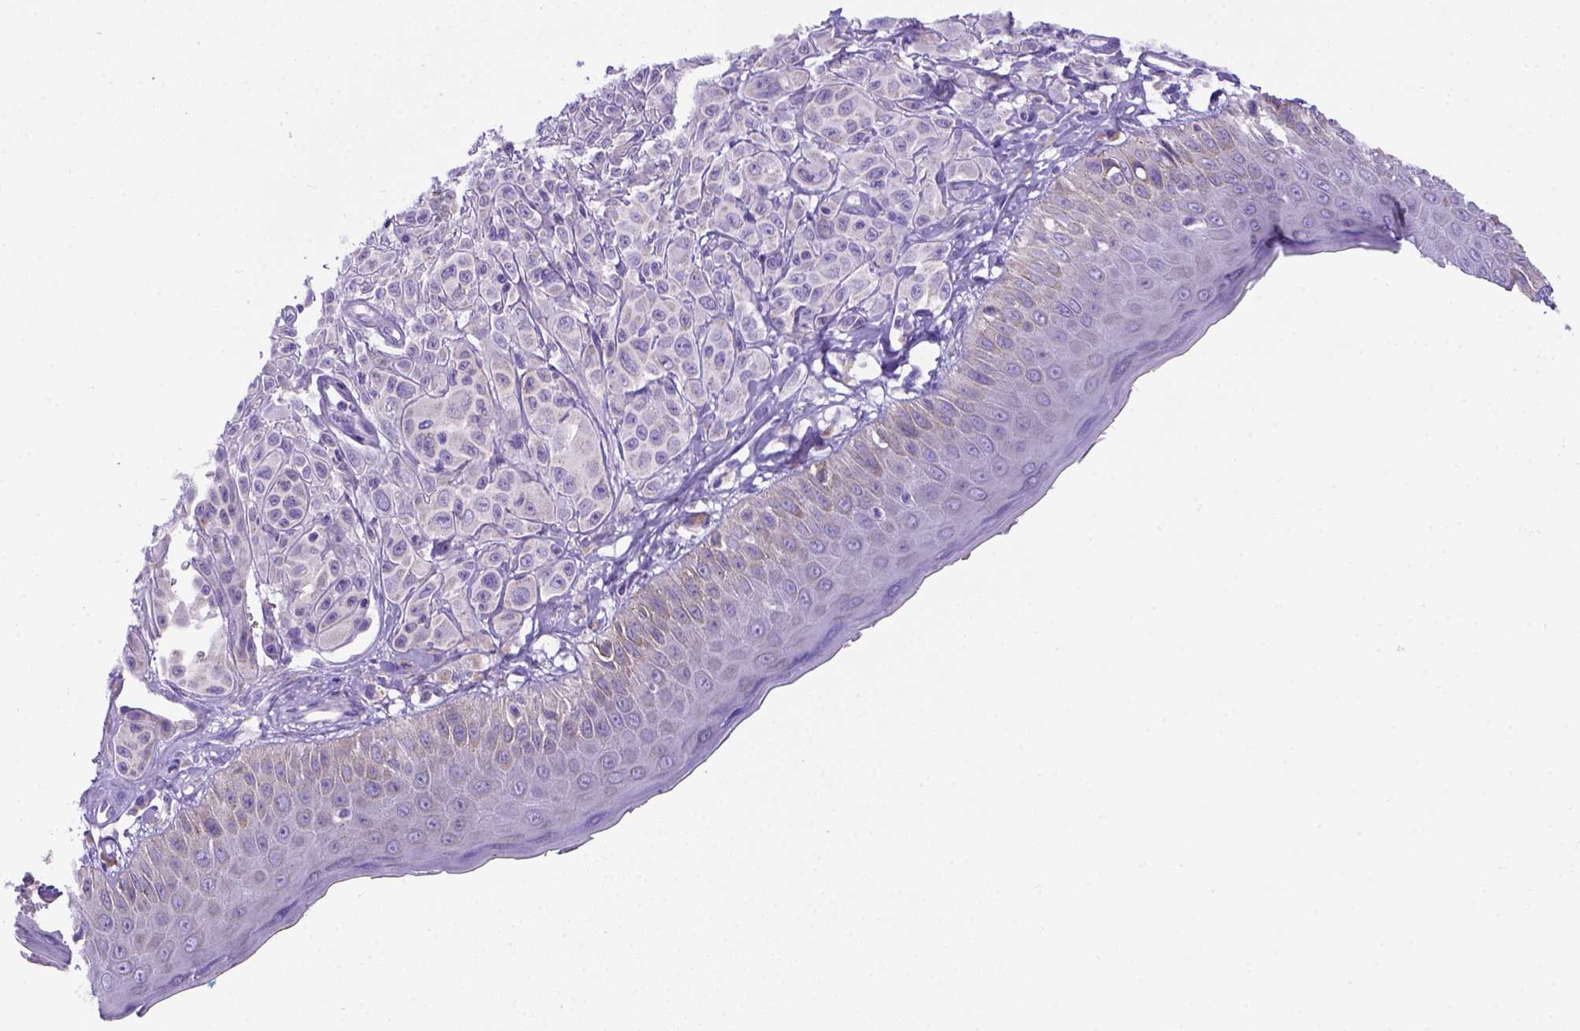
{"staining": {"intensity": "moderate", "quantity": "<25%", "location": "cytoplasmic/membranous"}, "tissue": "melanoma", "cell_type": "Tumor cells", "image_type": "cancer", "snomed": [{"axis": "morphology", "description": "Malignant melanoma, NOS"}, {"axis": "topography", "description": "Skin"}], "caption": "This histopathology image demonstrates melanoma stained with IHC to label a protein in brown. The cytoplasmic/membranous of tumor cells show moderate positivity for the protein. Nuclei are counter-stained blue.", "gene": "FOXI1", "patient": {"sex": "male", "age": 67}}